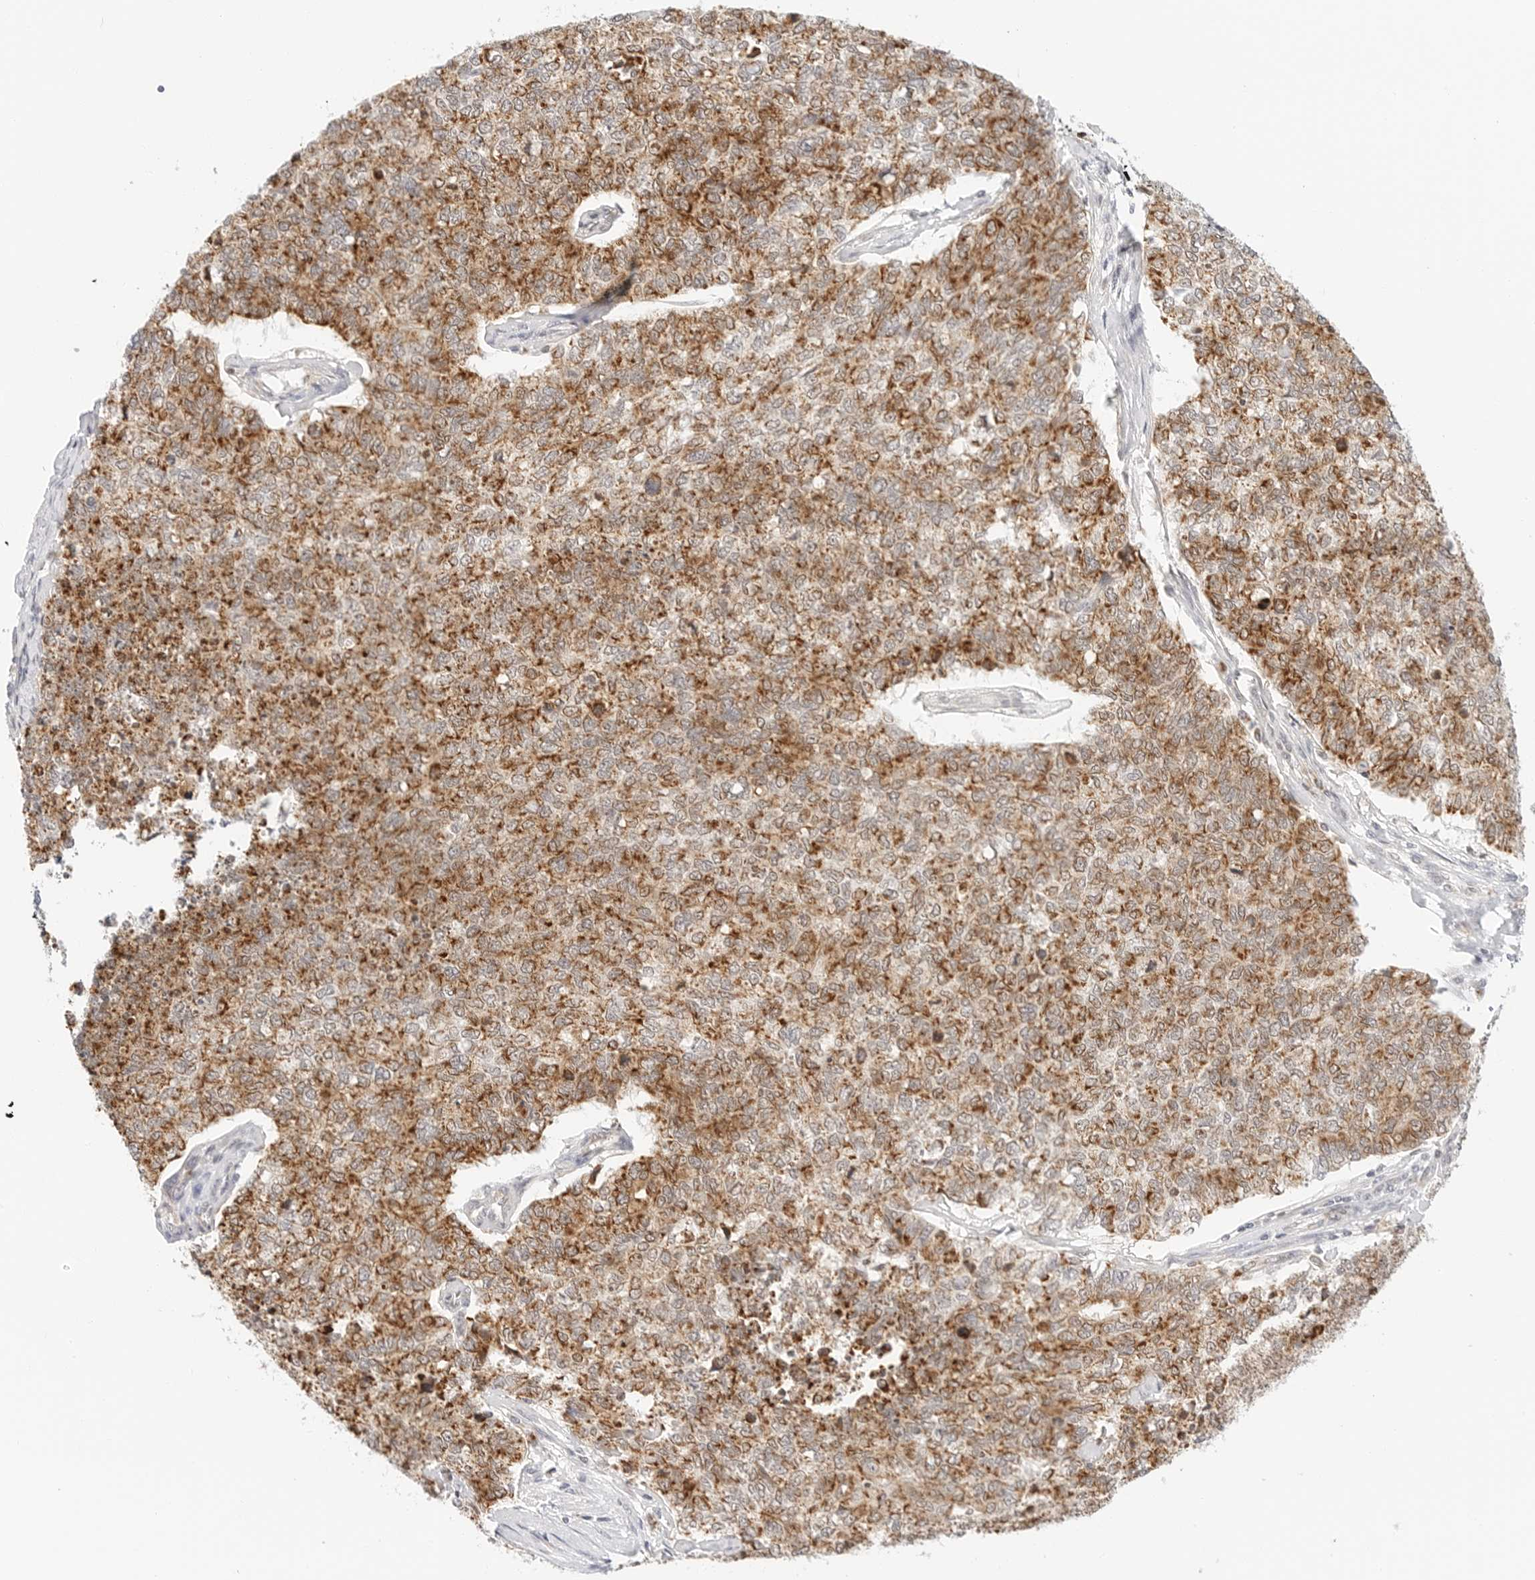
{"staining": {"intensity": "moderate", "quantity": ">75%", "location": "cytoplasmic/membranous"}, "tissue": "cervical cancer", "cell_type": "Tumor cells", "image_type": "cancer", "snomed": [{"axis": "morphology", "description": "Squamous cell carcinoma, NOS"}, {"axis": "topography", "description": "Cervix"}], "caption": "Immunohistochemical staining of cervical cancer displays medium levels of moderate cytoplasmic/membranous protein staining in about >75% of tumor cells.", "gene": "FH", "patient": {"sex": "female", "age": 63}}